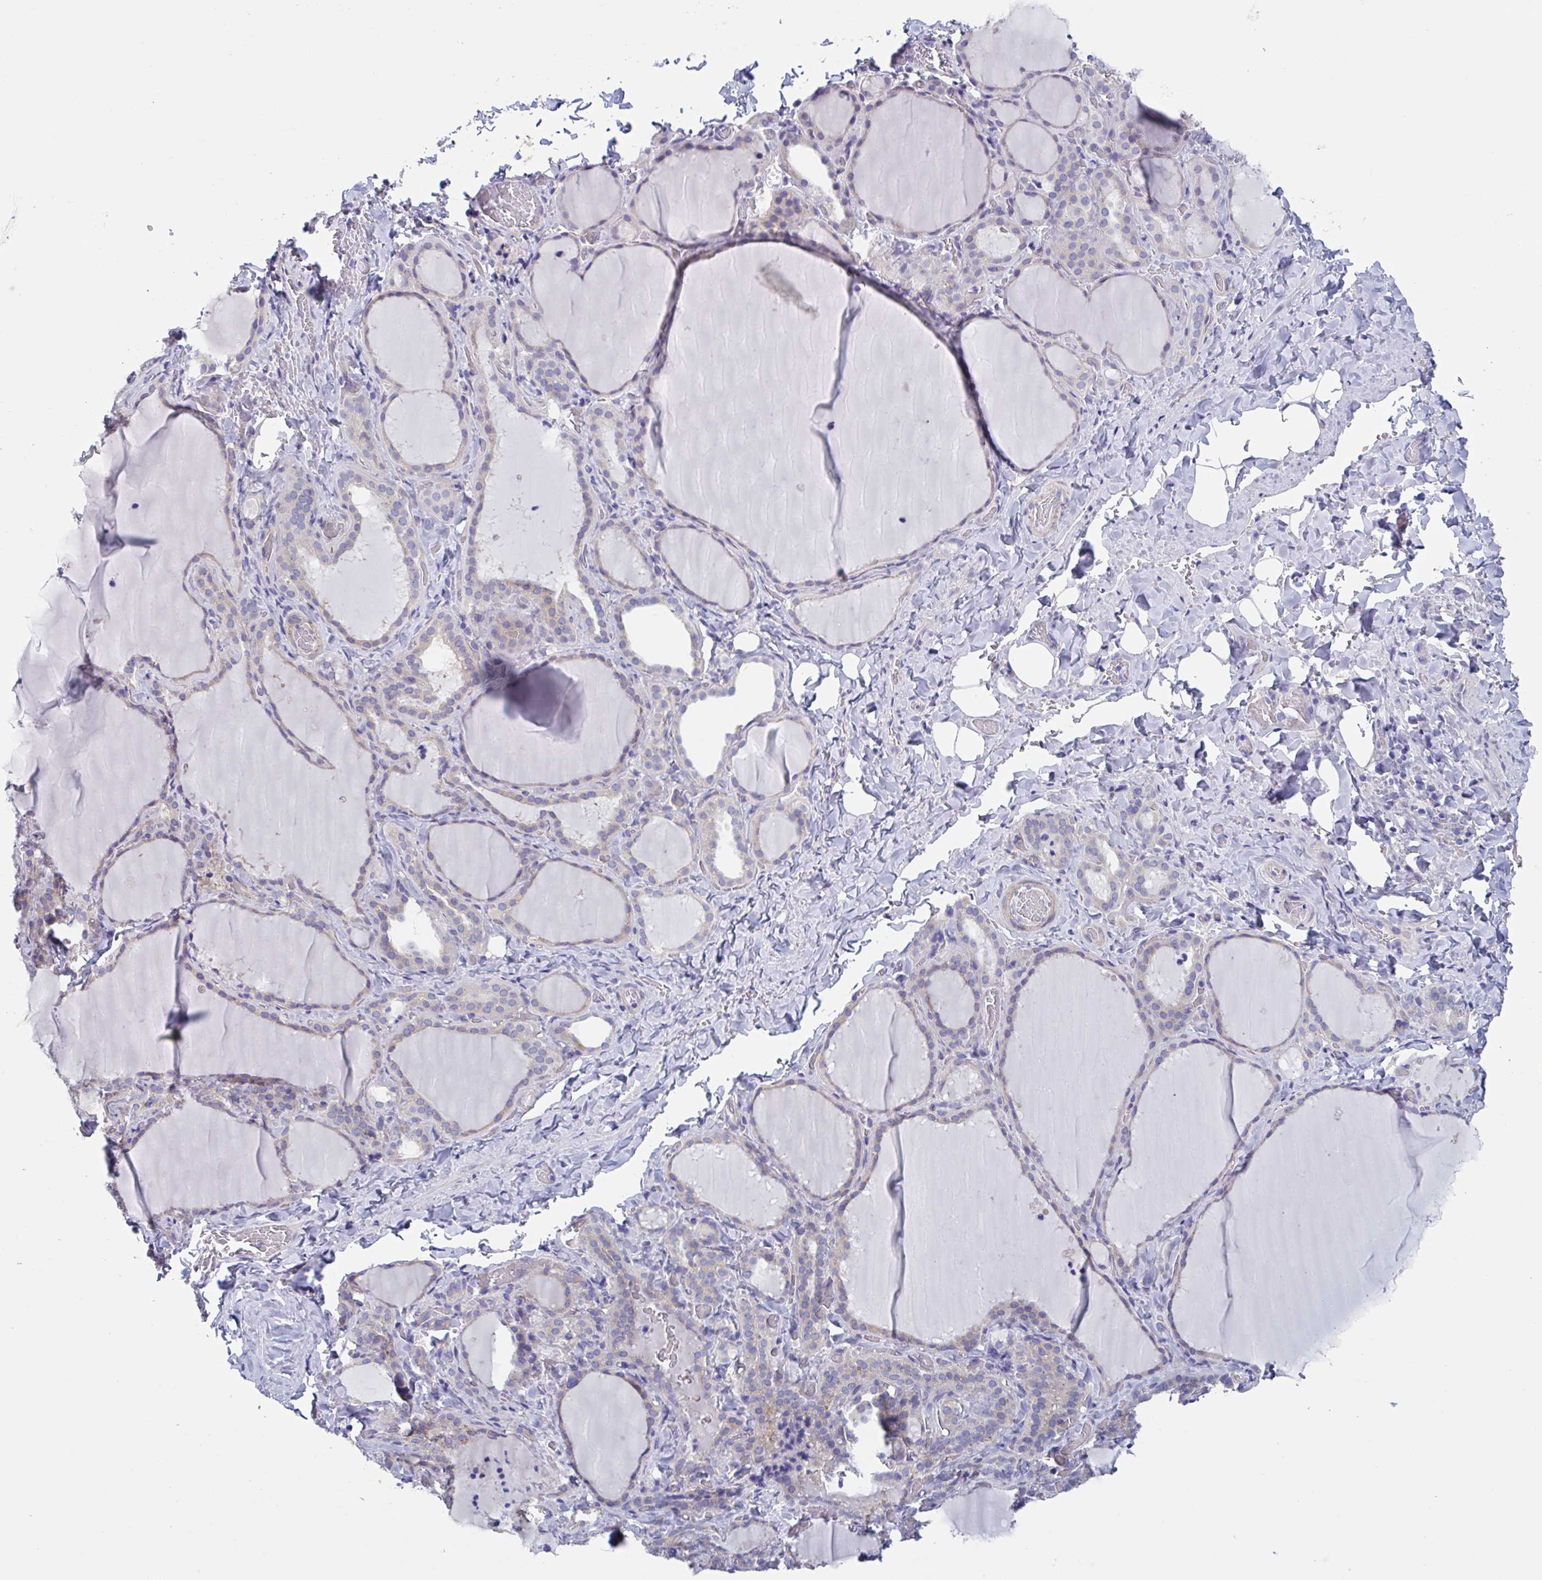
{"staining": {"intensity": "negative", "quantity": "none", "location": "none"}, "tissue": "thyroid gland", "cell_type": "Glandular cells", "image_type": "normal", "snomed": [{"axis": "morphology", "description": "Normal tissue, NOS"}, {"axis": "topography", "description": "Thyroid gland"}], "caption": "Glandular cells show no significant positivity in unremarkable thyroid gland. (DAB (3,3'-diaminobenzidine) immunohistochemistry (IHC), high magnification).", "gene": "LPIN3", "patient": {"sex": "female", "age": 22}}